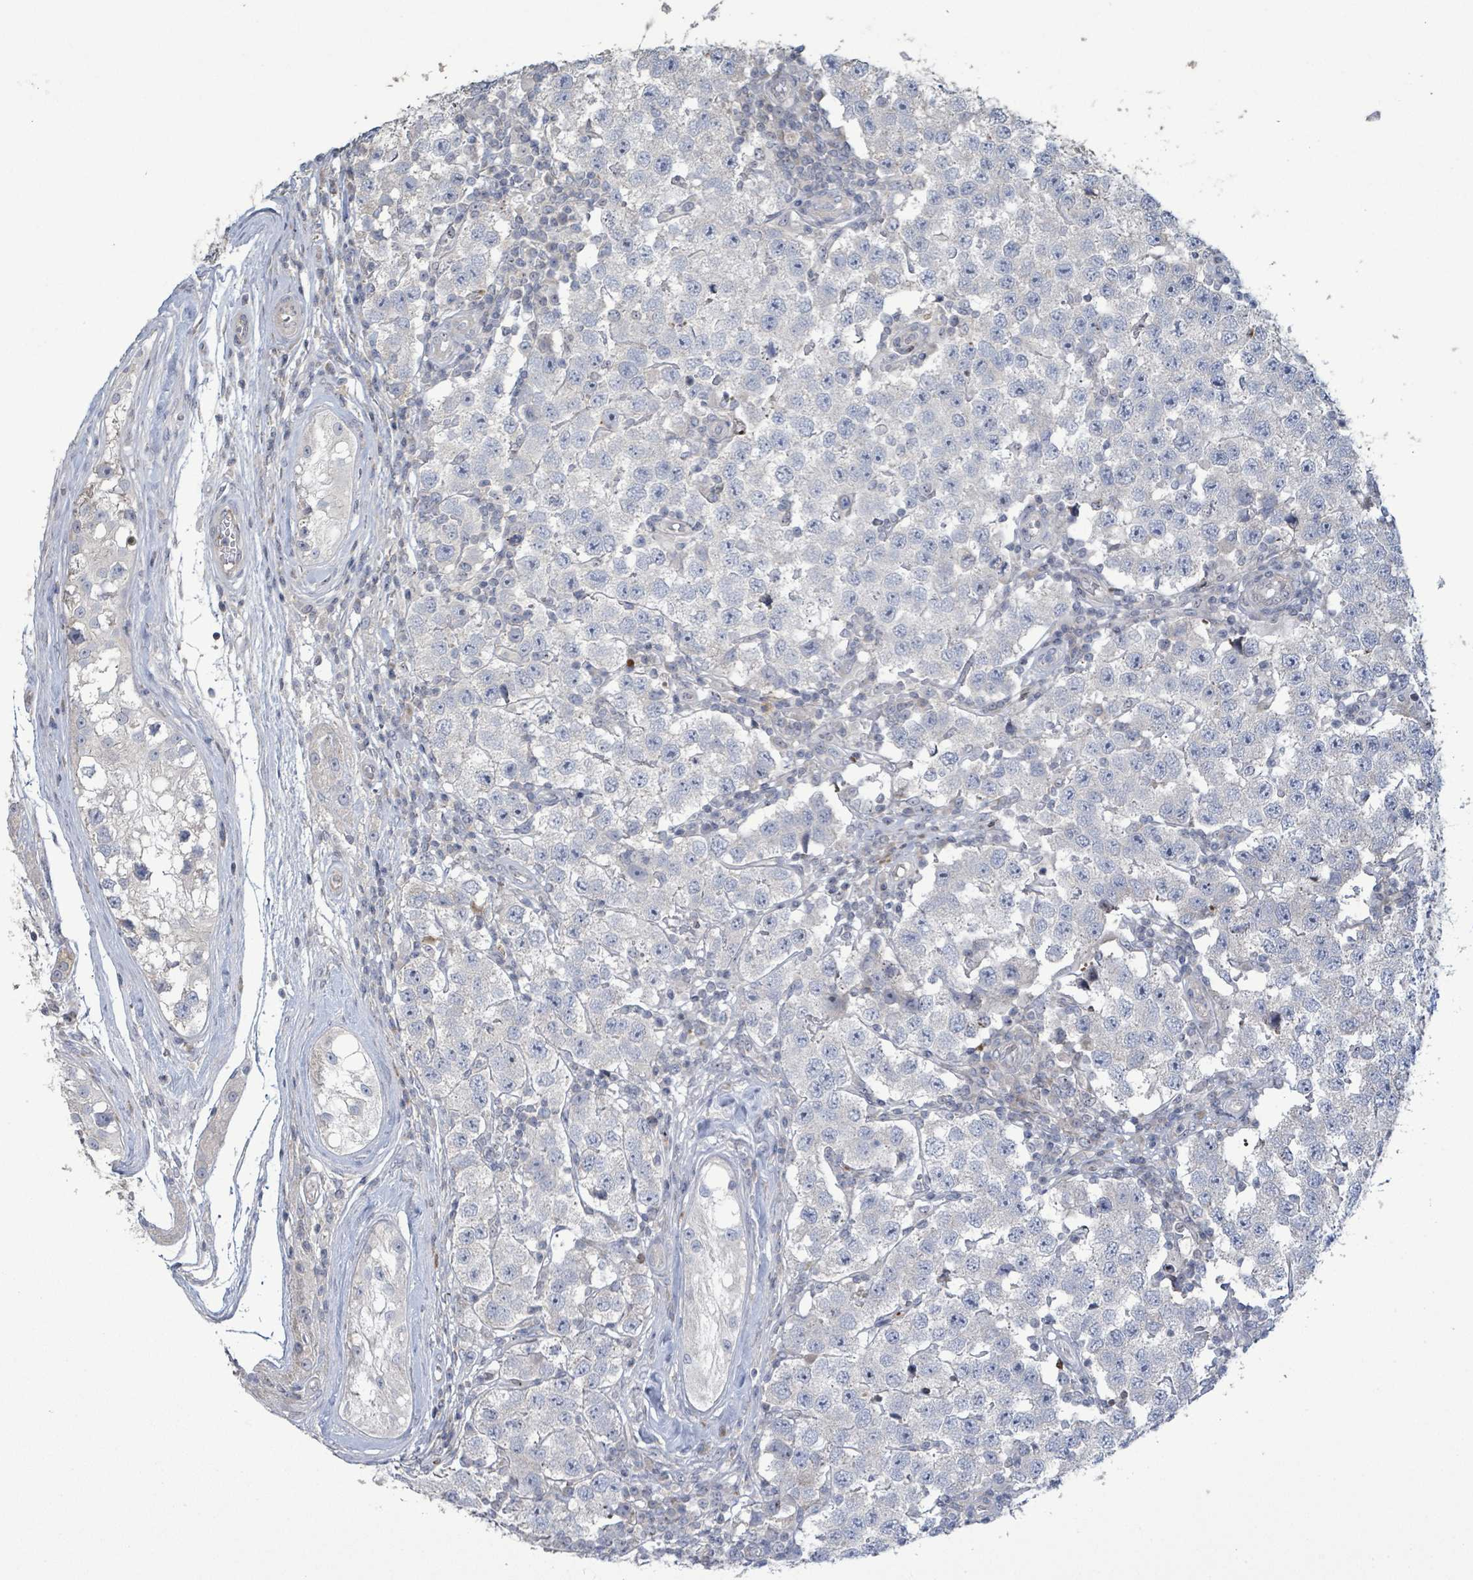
{"staining": {"intensity": "negative", "quantity": "none", "location": "none"}, "tissue": "testis cancer", "cell_type": "Tumor cells", "image_type": "cancer", "snomed": [{"axis": "morphology", "description": "Seminoma, NOS"}, {"axis": "topography", "description": "Testis"}], "caption": "IHC photomicrograph of human testis cancer stained for a protein (brown), which shows no positivity in tumor cells. The staining was performed using DAB to visualize the protein expression in brown, while the nuclei were stained in blue with hematoxylin (Magnification: 20x).", "gene": "LILRA4", "patient": {"sex": "male", "age": 34}}